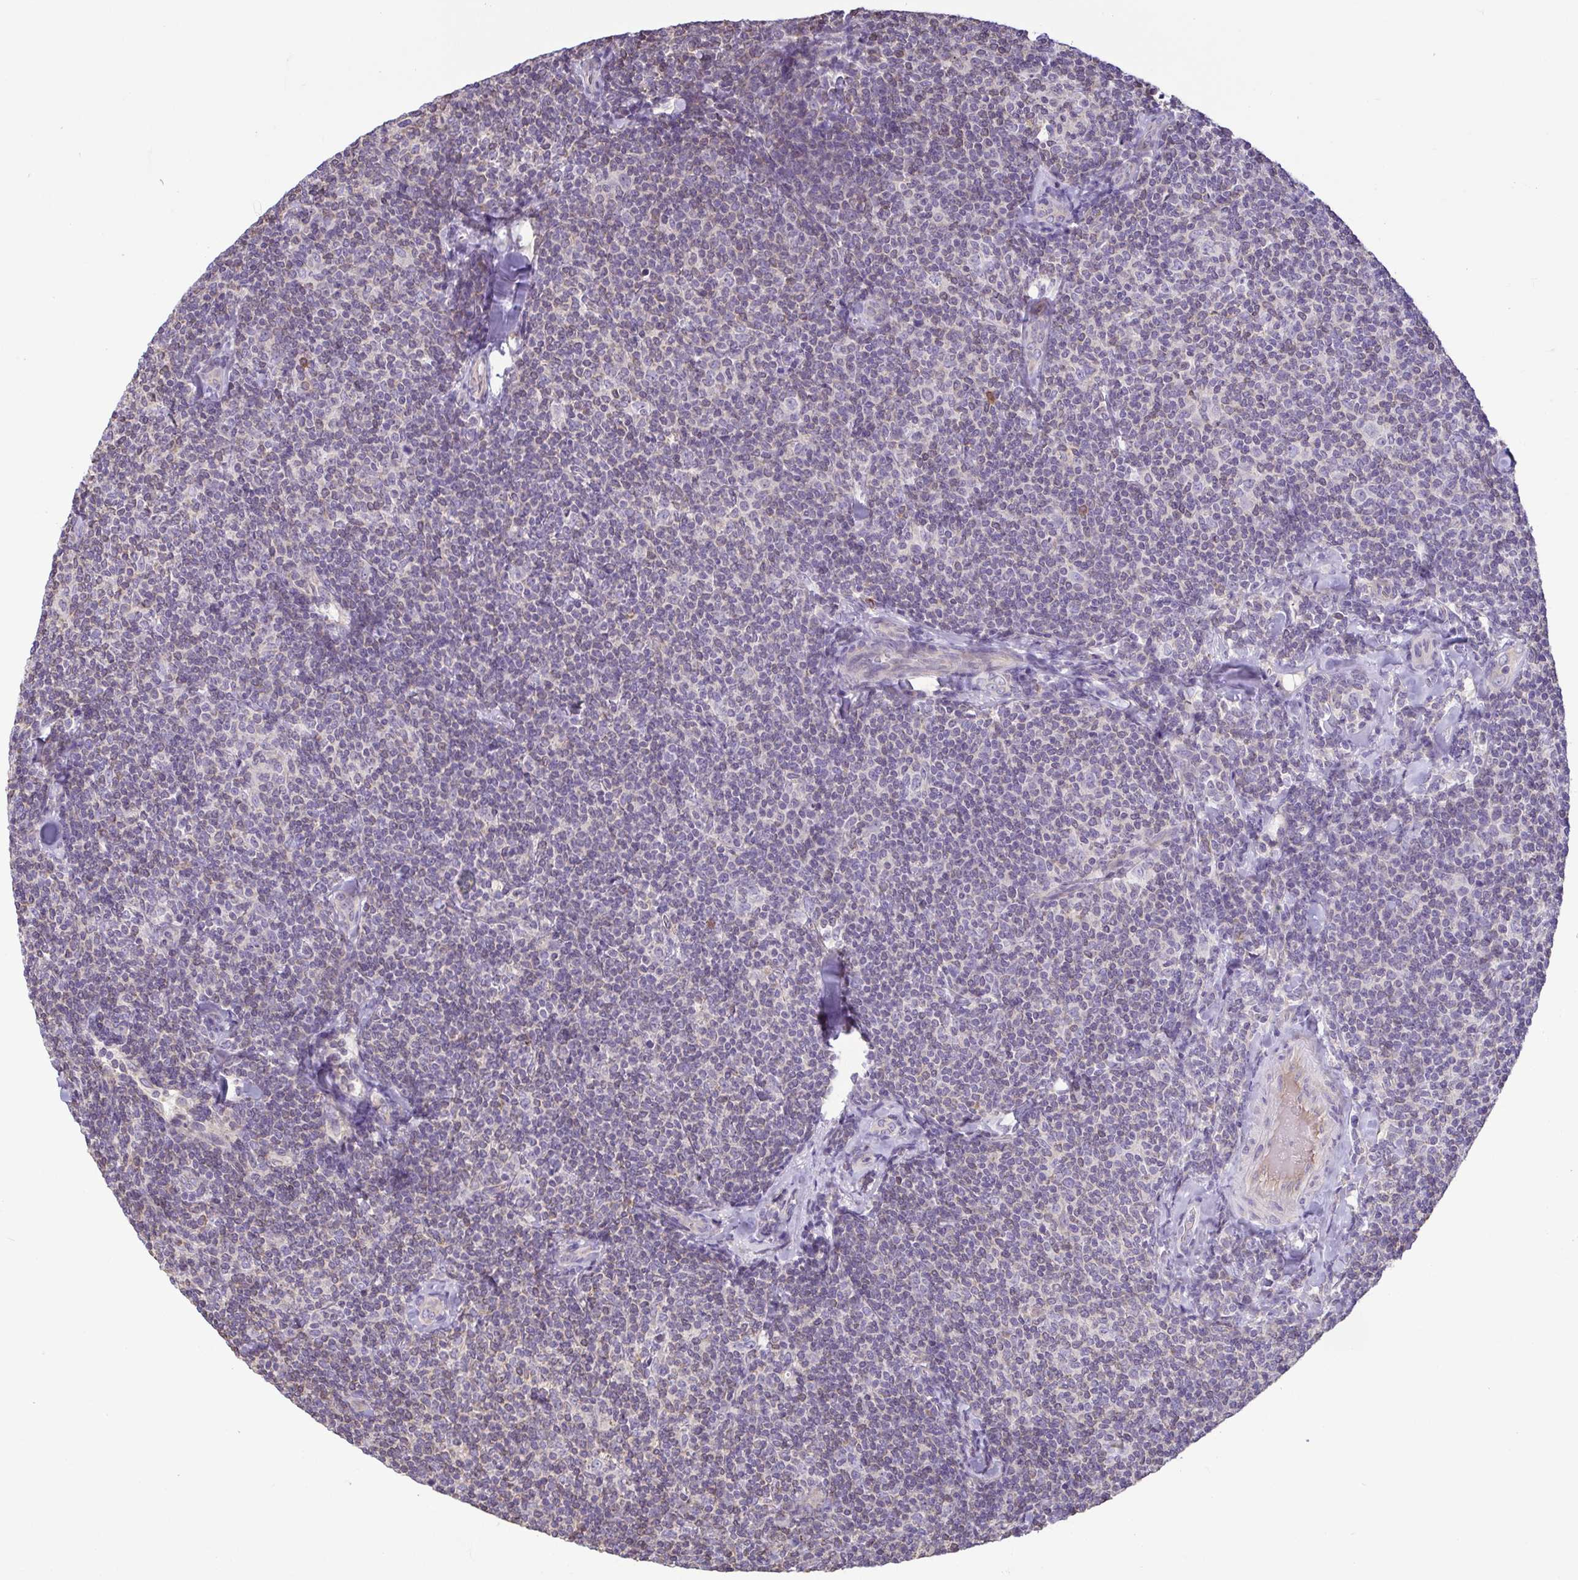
{"staining": {"intensity": "negative", "quantity": "none", "location": "none"}, "tissue": "lymphoma", "cell_type": "Tumor cells", "image_type": "cancer", "snomed": [{"axis": "morphology", "description": "Malignant lymphoma, non-Hodgkin's type, Low grade"}, {"axis": "topography", "description": "Lymph node"}], "caption": "This is an immunohistochemistry histopathology image of lymphoma. There is no staining in tumor cells.", "gene": "MYL10", "patient": {"sex": "female", "age": 56}}